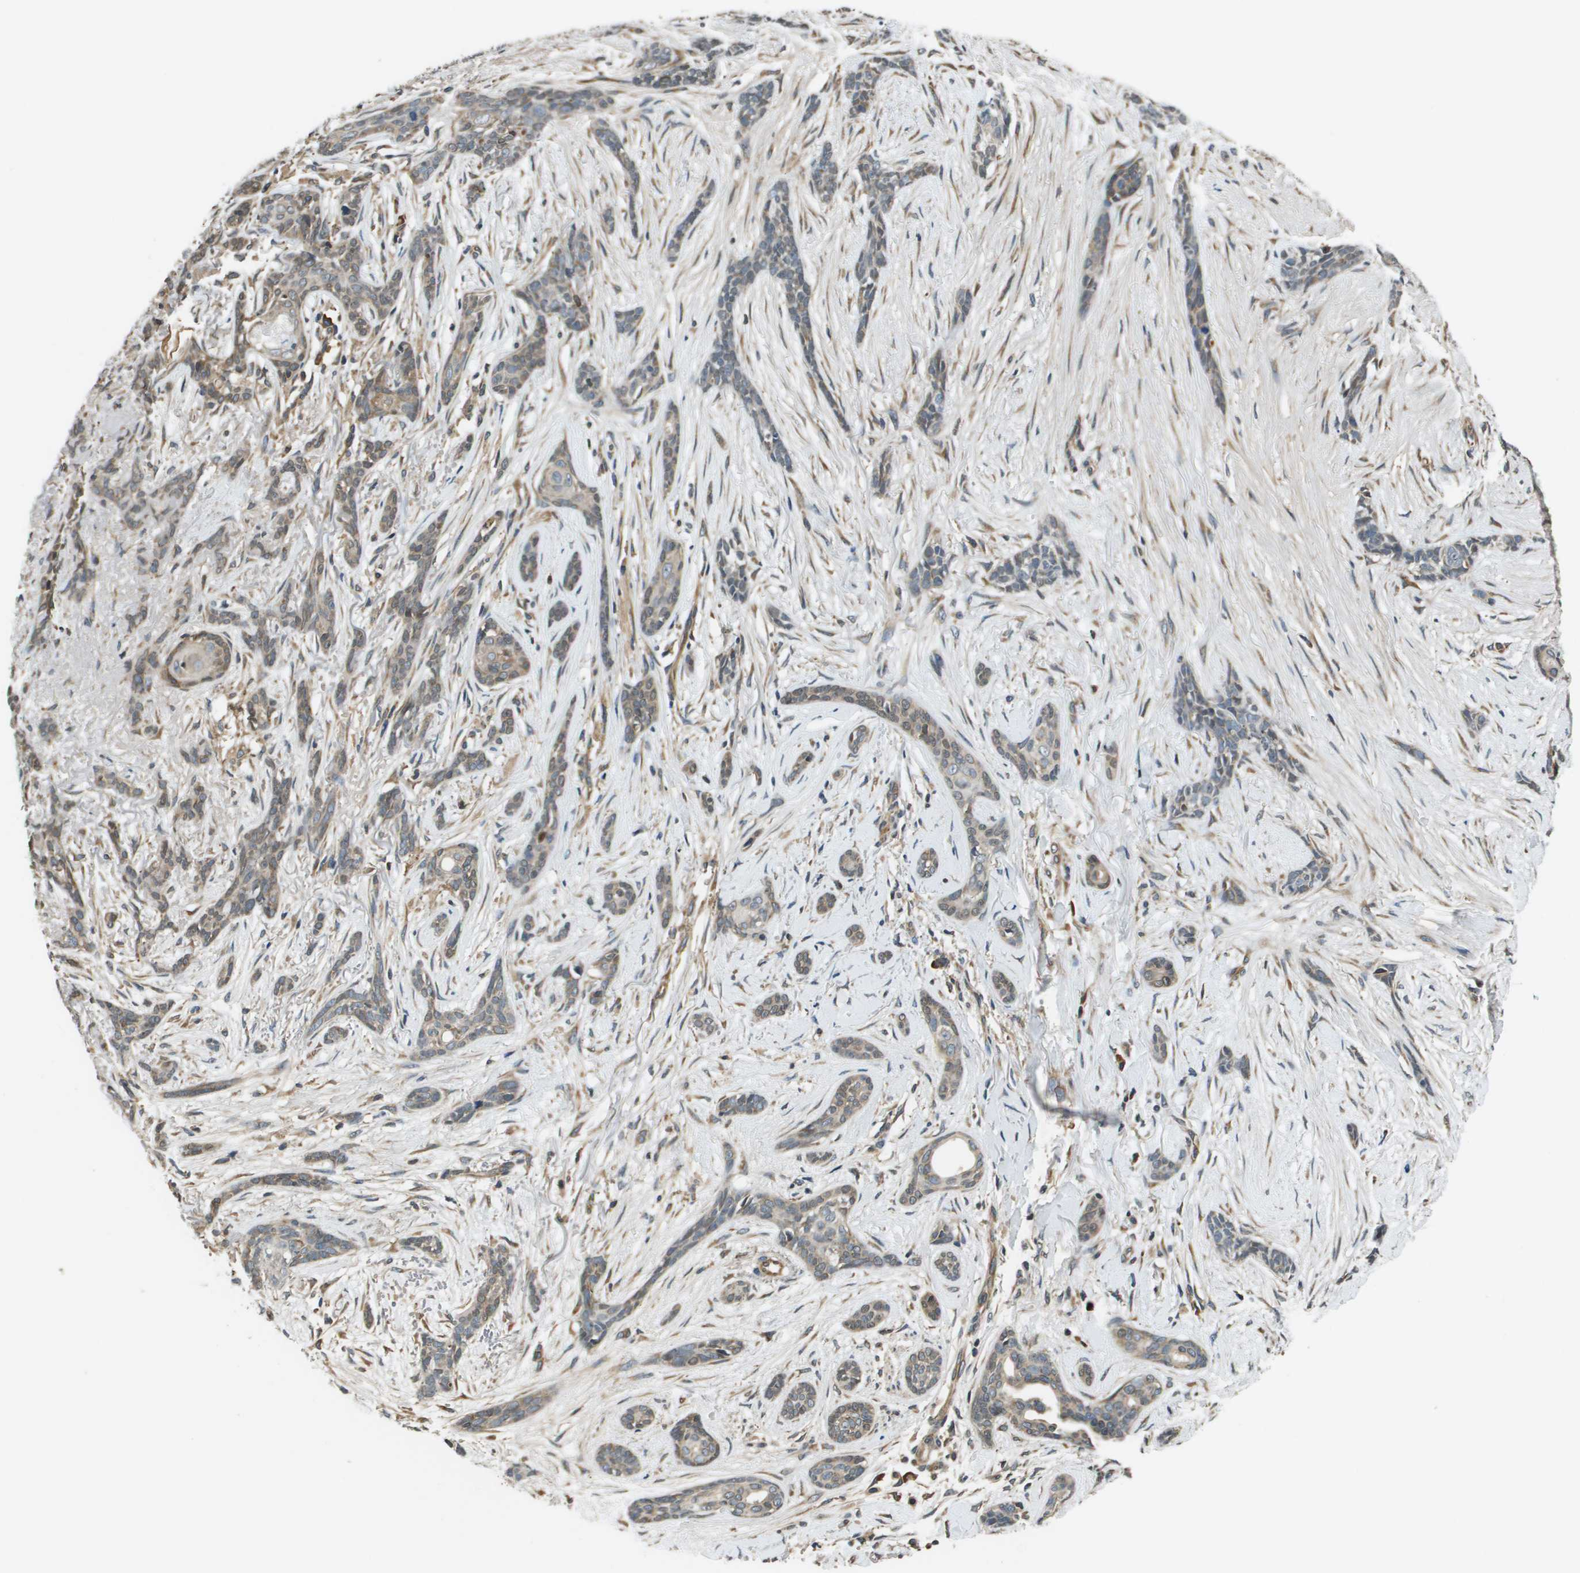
{"staining": {"intensity": "weak", "quantity": "25%-75%", "location": "cytoplasmic/membranous"}, "tissue": "skin cancer", "cell_type": "Tumor cells", "image_type": "cancer", "snomed": [{"axis": "morphology", "description": "Basal cell carcinoma"}, {"axis": "morphology", "description": "Adnexal tumor, benign"}, {"axis": "topography", "description": "Skin"}], "caption": "Skin cancer (basal cell carcinoma) stained with DAB IHC shows low levels of weak cytoplasmic/membranous positivity in approximately 25%-75% of tumor cells. Nuclei are stained in blue.", "gene": "SEC62", "patient": {"sex": "female", "age": 42}}